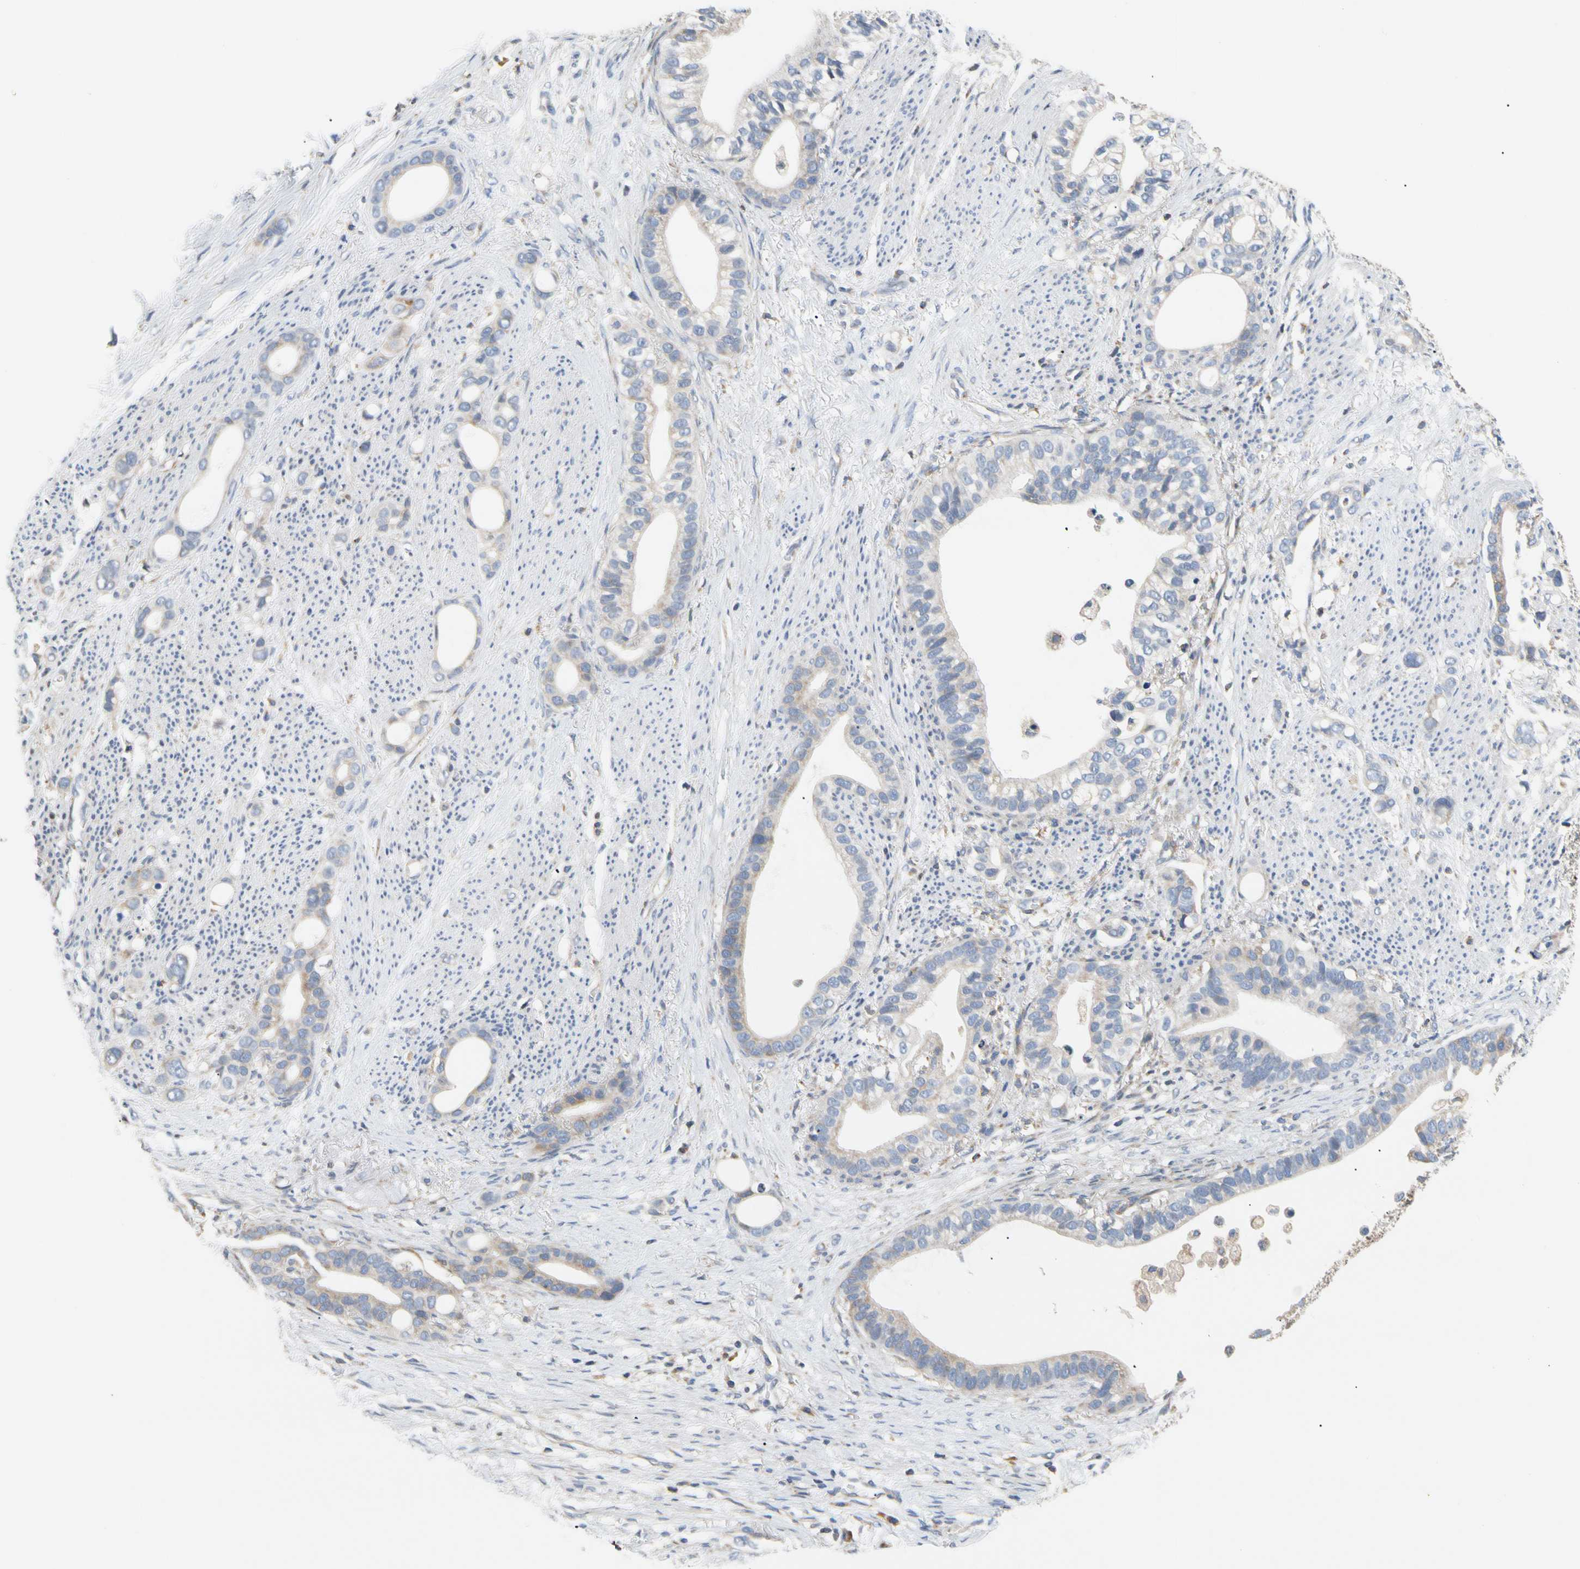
{"staining": {"intensity": "weak", "quantity": "<25%", "location": "cytoplasmic/membranous"}, "tissue": "stomach cancer", "cell_type": "Tumor cells", "image_type": "cancer", "snomed": [{"axis": "morphology", "description": "Adenocarcinoma, NOS"}, {"axis": "topography", "description": "Stomach"}], "caption": "IHC image of neoplastic tissue: human stomach adenocarcinoma stained with DAB demonstrates no significant protein expression in tumor cells.", "gene": "PLGRKT", "patient": {"sex": "female", "age": 75}}